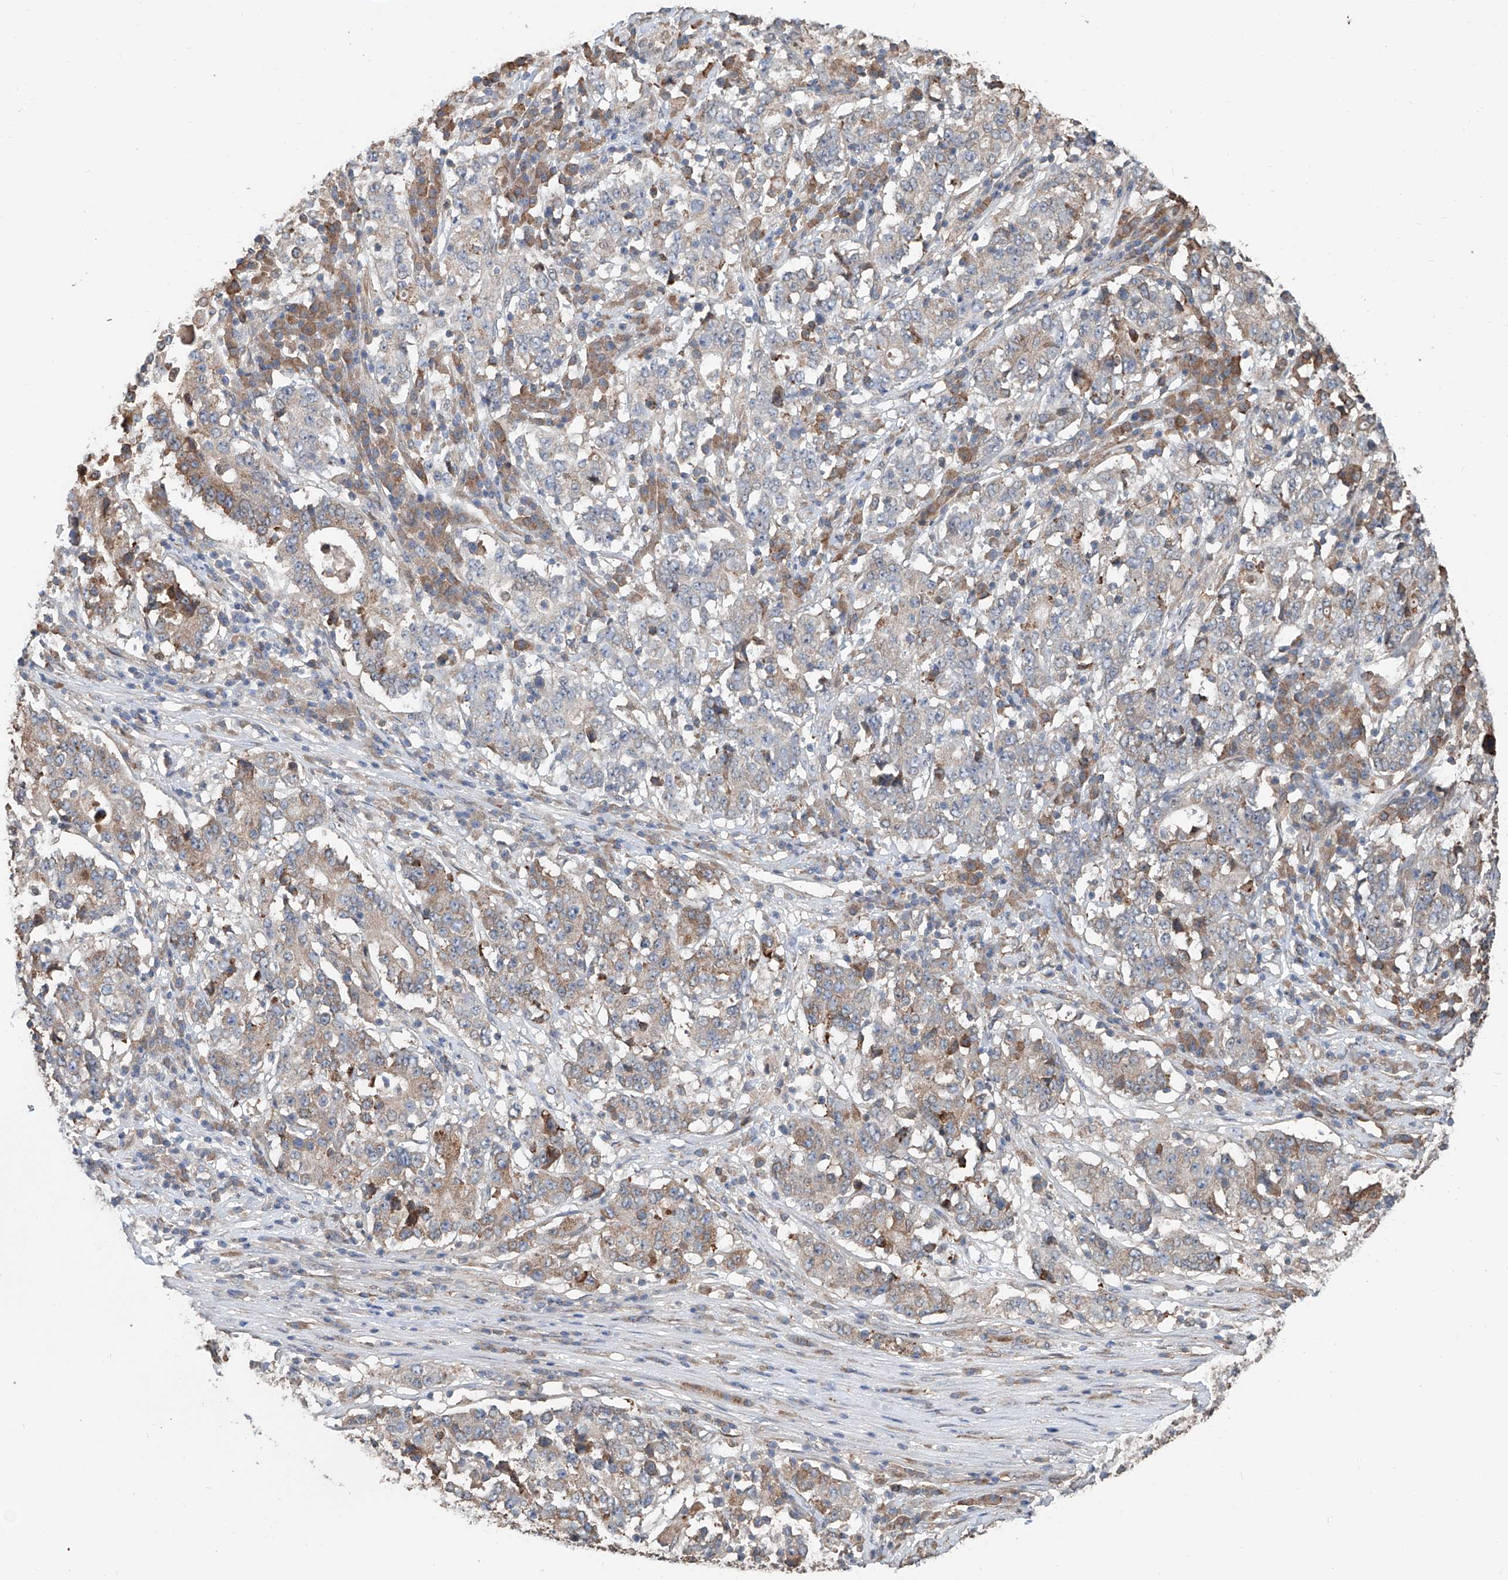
{"staining": {"intensity": "weak", "quantity": "25%-75%", "location": "cytoplasmic/membranous"}, "tissue": "stomach cancer", "cell_type": "Tumor cells", "image_type": "cancer", "snomed": [{"axis": "morphology", "description": "Adenocarcinoma, NOS"}, {"axis": "topography", "description": "Stomach"}], "caption": "IHC of stomach cancer shows low levels of weak cytoplasmic/membranous positivity in approximately 25%-75% of tumor cells.", "gene": "KCNK10", "patient": {"sex": "male", "age": 59}}